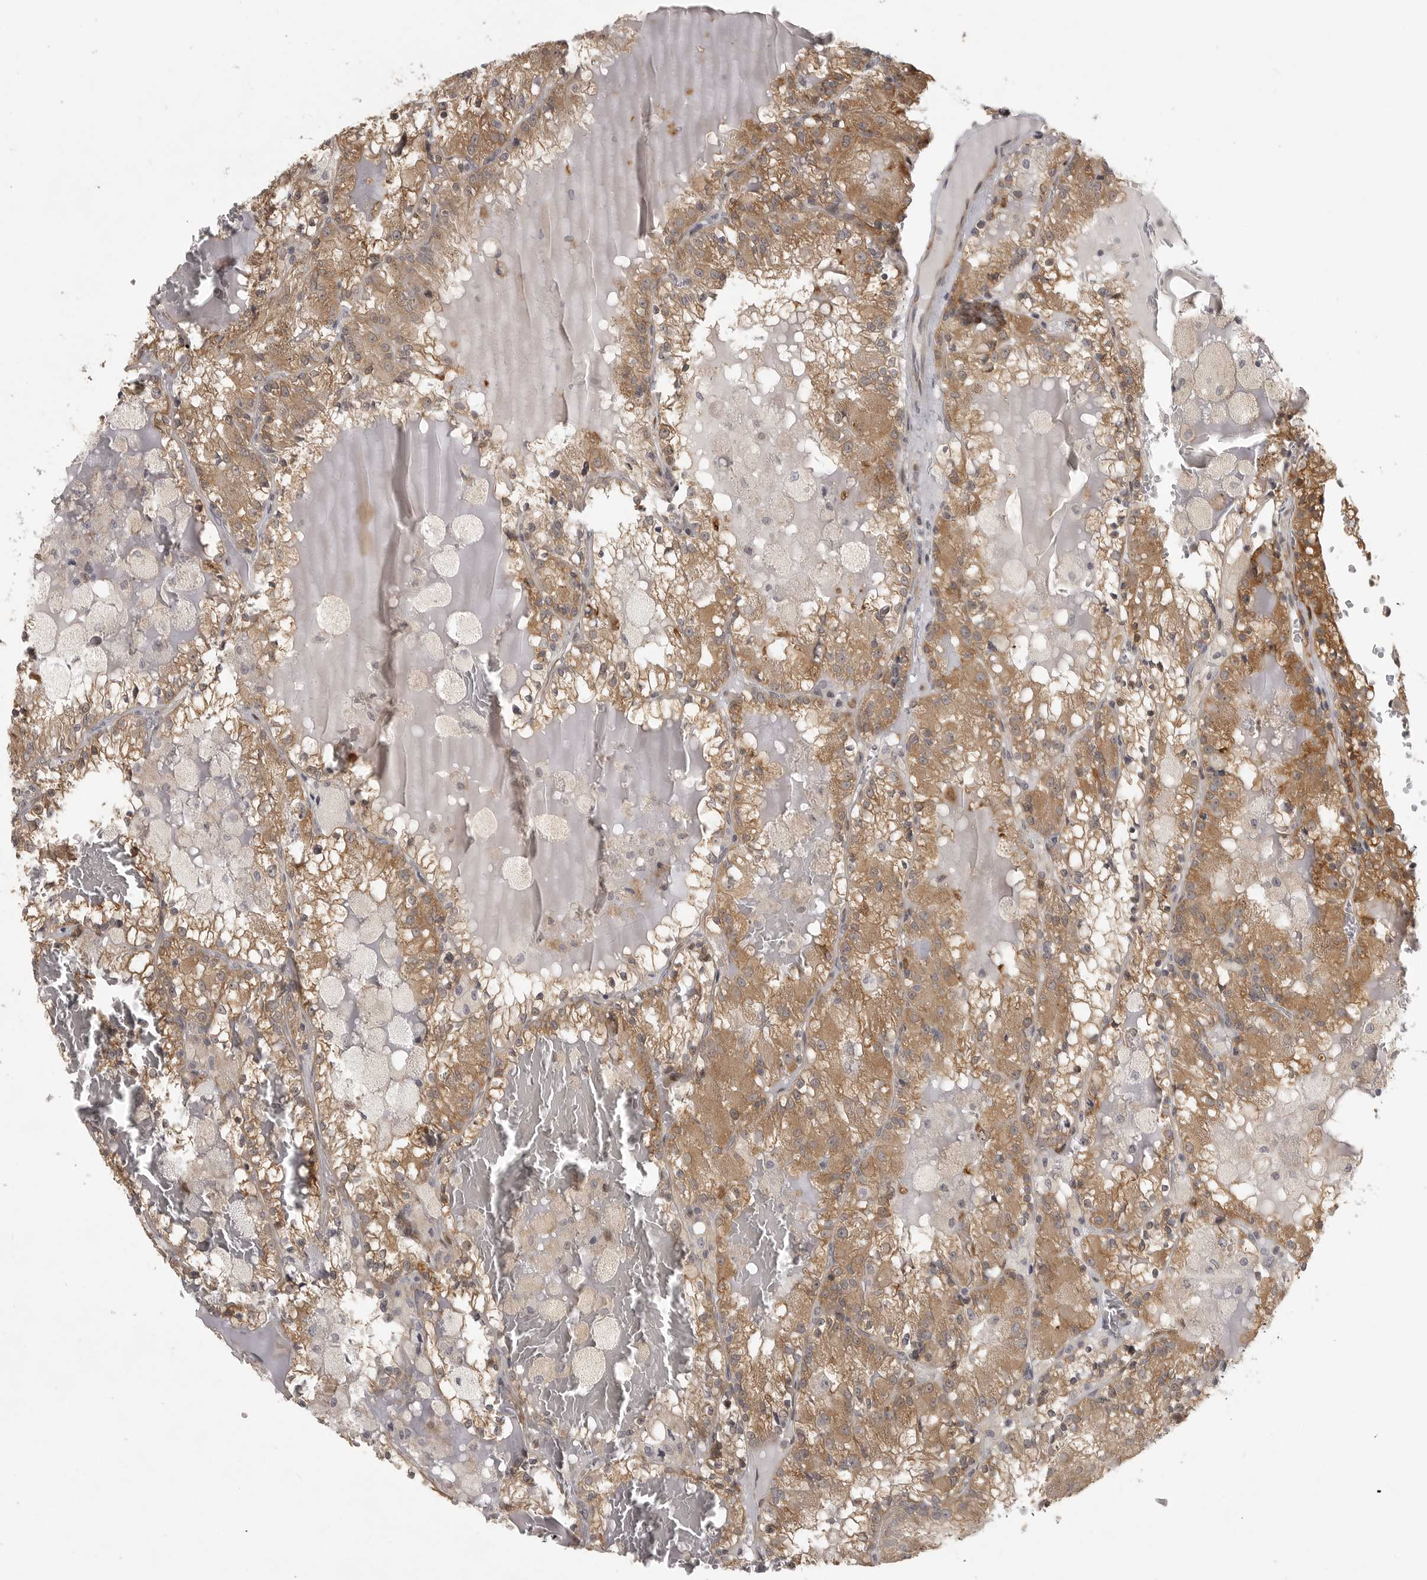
{"staining": {"intensity": "moderate", "quantity": ">75%", "location": "cytoplasmic/membranous"}, "tissue": "renal cancer", "cell_type": "Tumor cells", "image_type": "cancer", "snomed": [{"axis": "morphology", "description": "Adenocarcinoma, NOS"}, {"axis": "topography", "description": "Kidney"}], "caption": "This micrograph demonstrates IHC staining of adenocarcinoma (renal), with medium moderate cytoplasmic/membranous expression in approximately >75% of tumor cells.", "gene": "POLE2", "patient": {"sex": "female", "age": 56}}